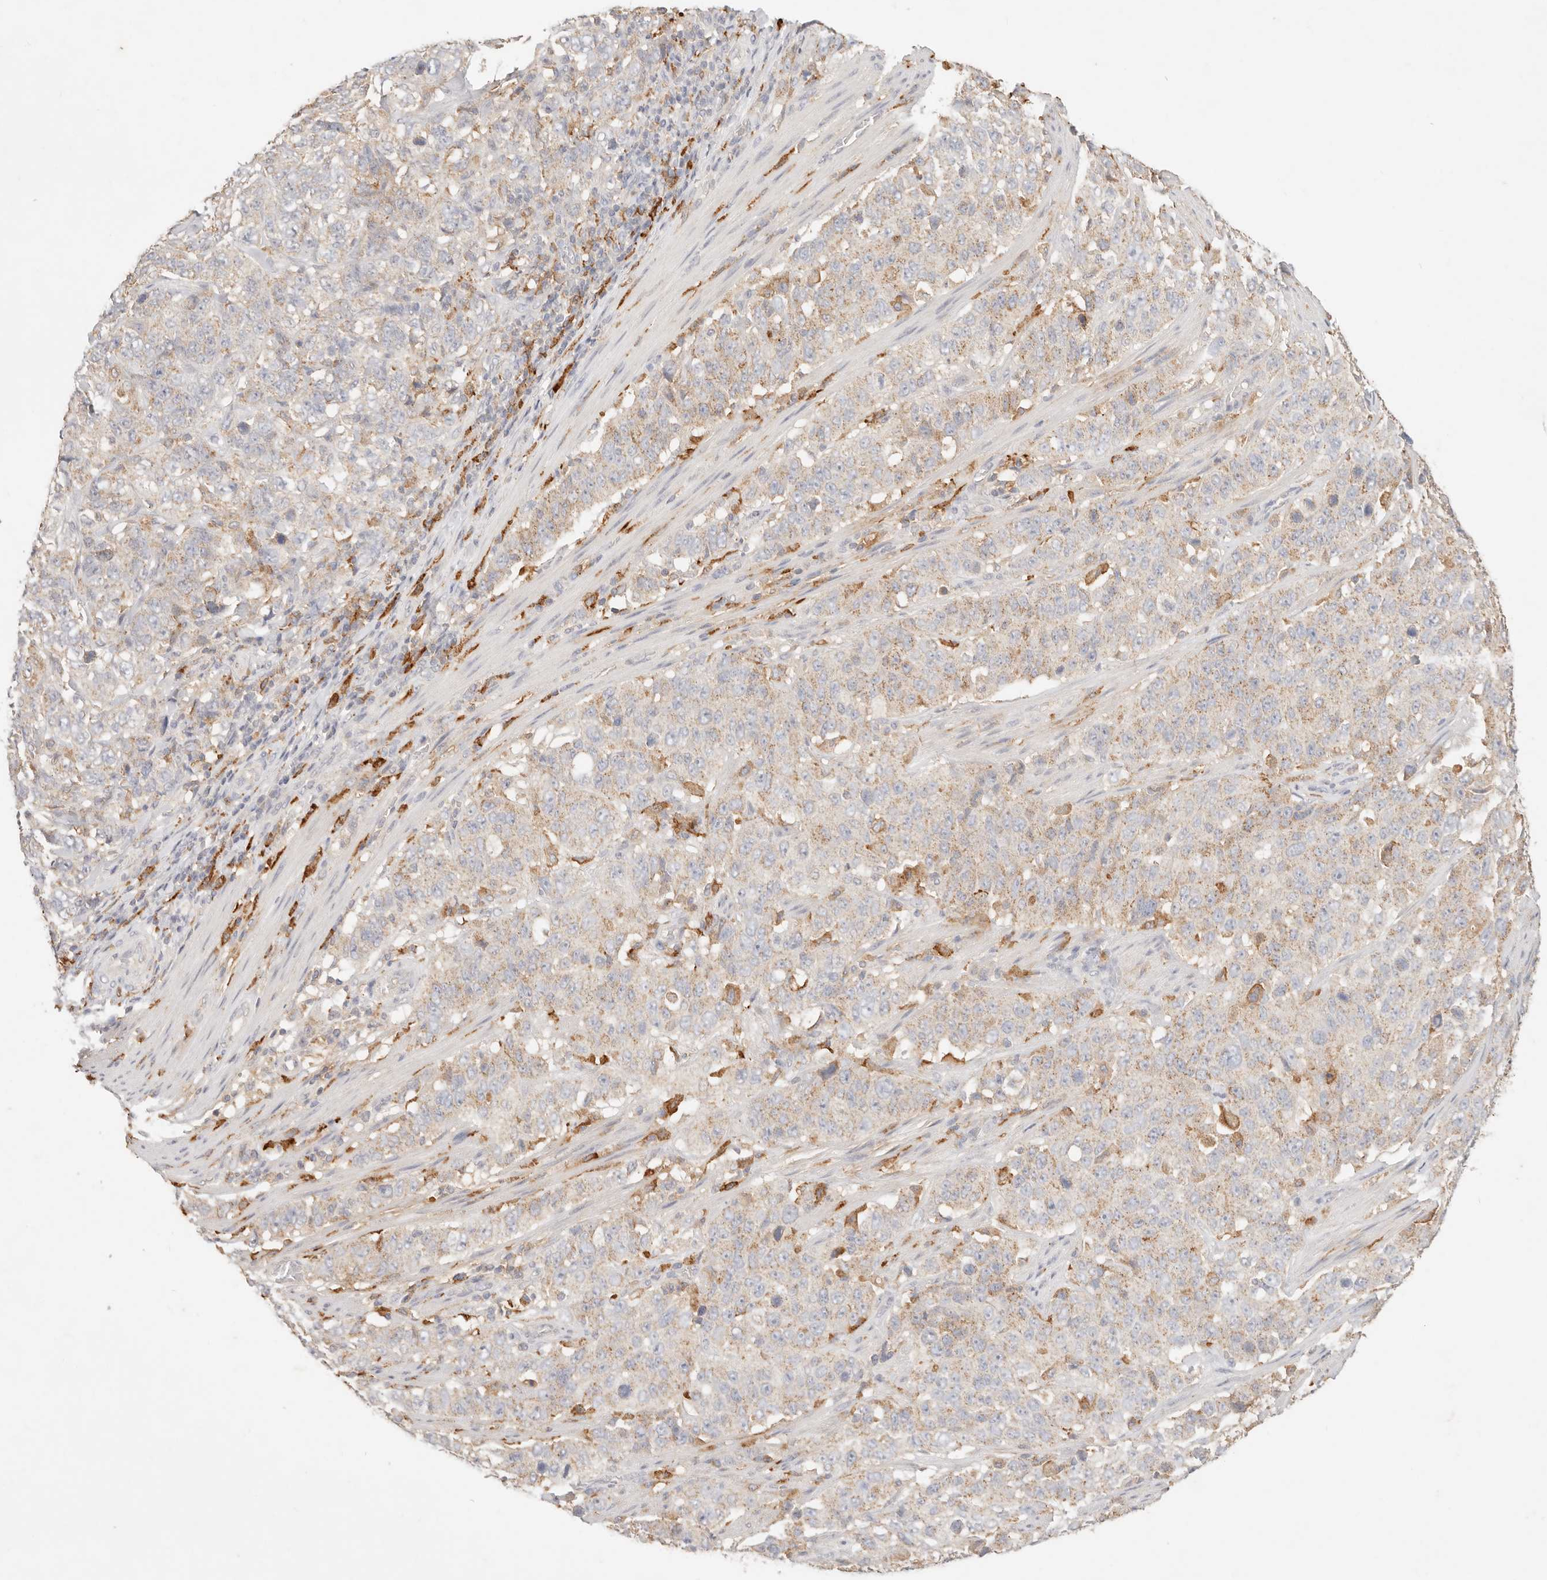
{"staining": {"intensity": "weak", "quantity": ">75%", "location": "cytoplasmic/membranous"}, "tissue": "stomach cancer", "cell_type": "Tumor cells", "image_type": "cancer", "snomed": [{"axis": "morphology", "description": "Adenocarcinoma, NOS"}, {"axis": "topography", "description": "Stomach"}], "caption": "Protein expression analysis of stomach cancer shows weak cytoplasmic/membranous expression in about >75% of tumor cells.", "gene": "HK2", "patient": {"sex": "male", "age": 48}}